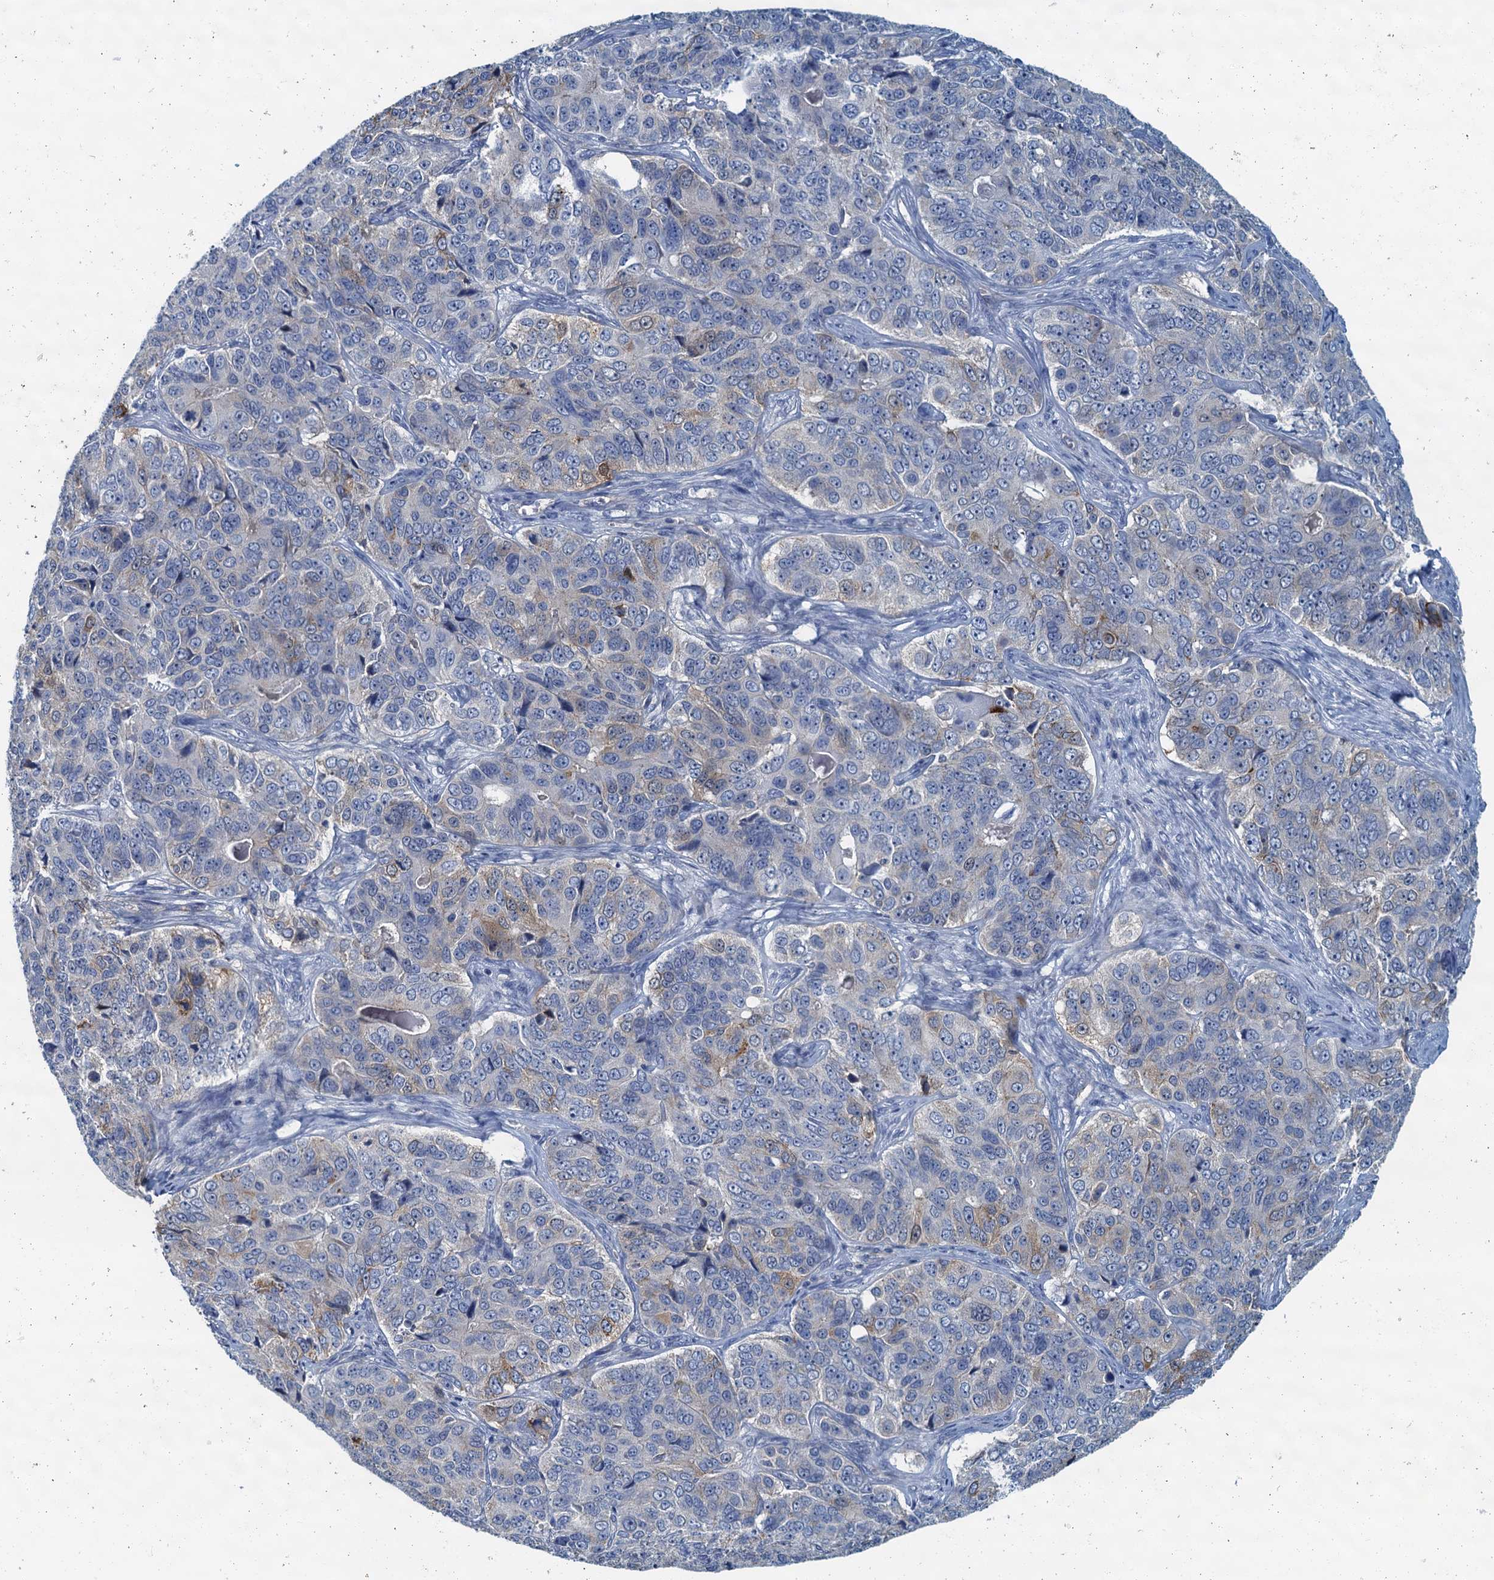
{"staining": {"intensity": "moderate", "quantity": "<25%", "location": "cytoplasmic/membranous"}, "tissue": "ovarian cancer", "cell_type": "Tumor cells", "image_type": "cancer", "snomed": [{"axis": "morphology", "description": "Carcinoma, endometroid"}, {"axis": "topography", "description": "Ovary"}], "caption": "A brown stain shows moderate cytoplasmic/membranous positivity of a protein in human ovarian endometroid carcinoma tumor cells. The staining is performed using DAB (3,3'-diaminobenzidine) brown chromogen to label protein expression. The nuclei are counter-stained blue using hematoxylin.", "gene": "THAP10", "patient": {"sex": "female", "age": 51}}